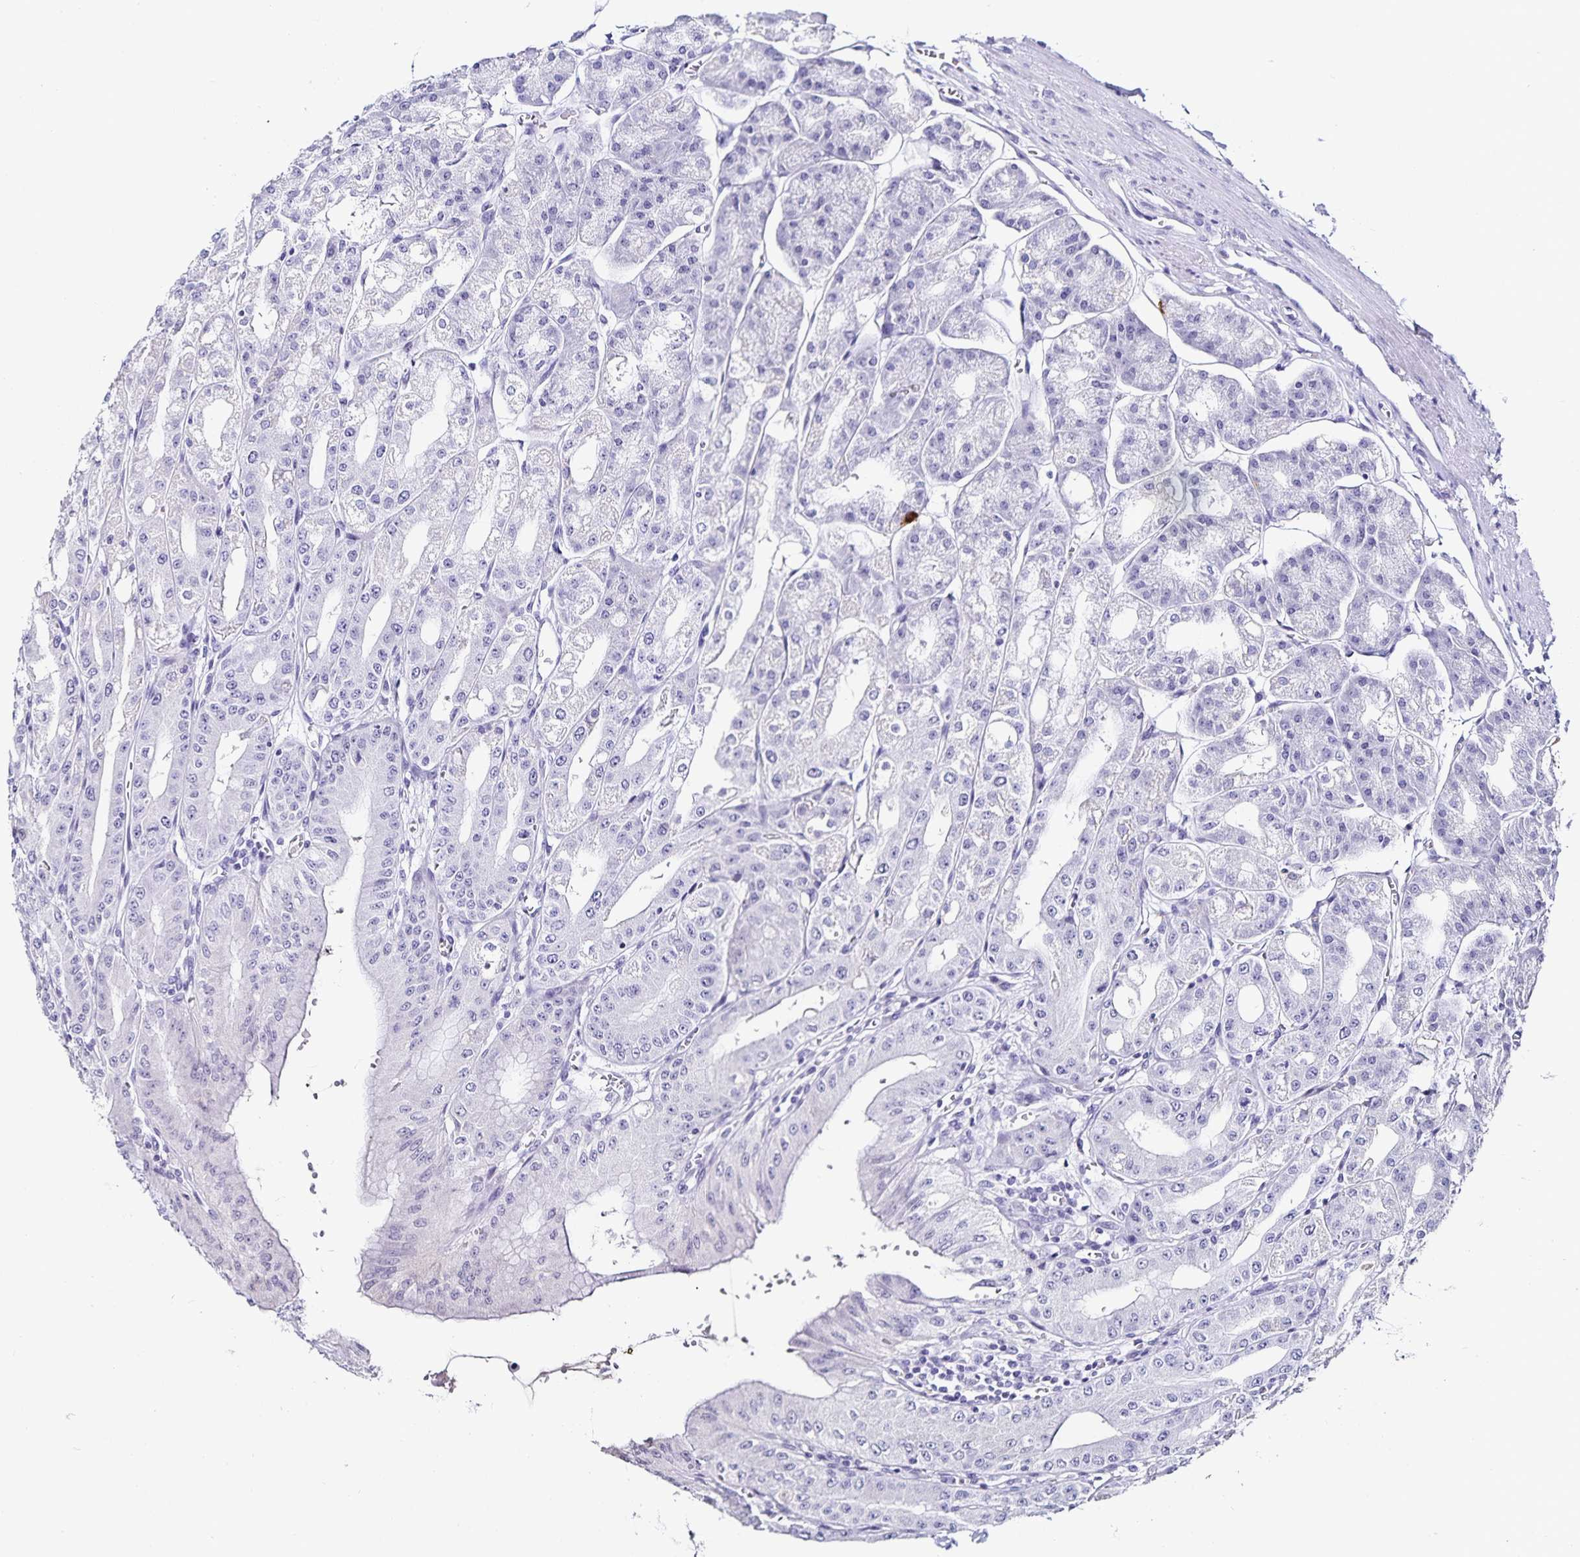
{"staining": {"intensity": "negative", "quantity": "none", "location": "none"}, "tissue": "stomach", "cell_type": "Glandular cells", "image_type": "normal", "snomed": [{"axis": "morphology", "description": "Normal tissue, NOS"}, {"axis": "topography", "description": "Stomach, lower"}], "caption": "Stomach stained for a protein using immunohistochemistry displays no staining glandular cells.", "gene": "TTR", "patient": {"sex": "male", "age": 71}}